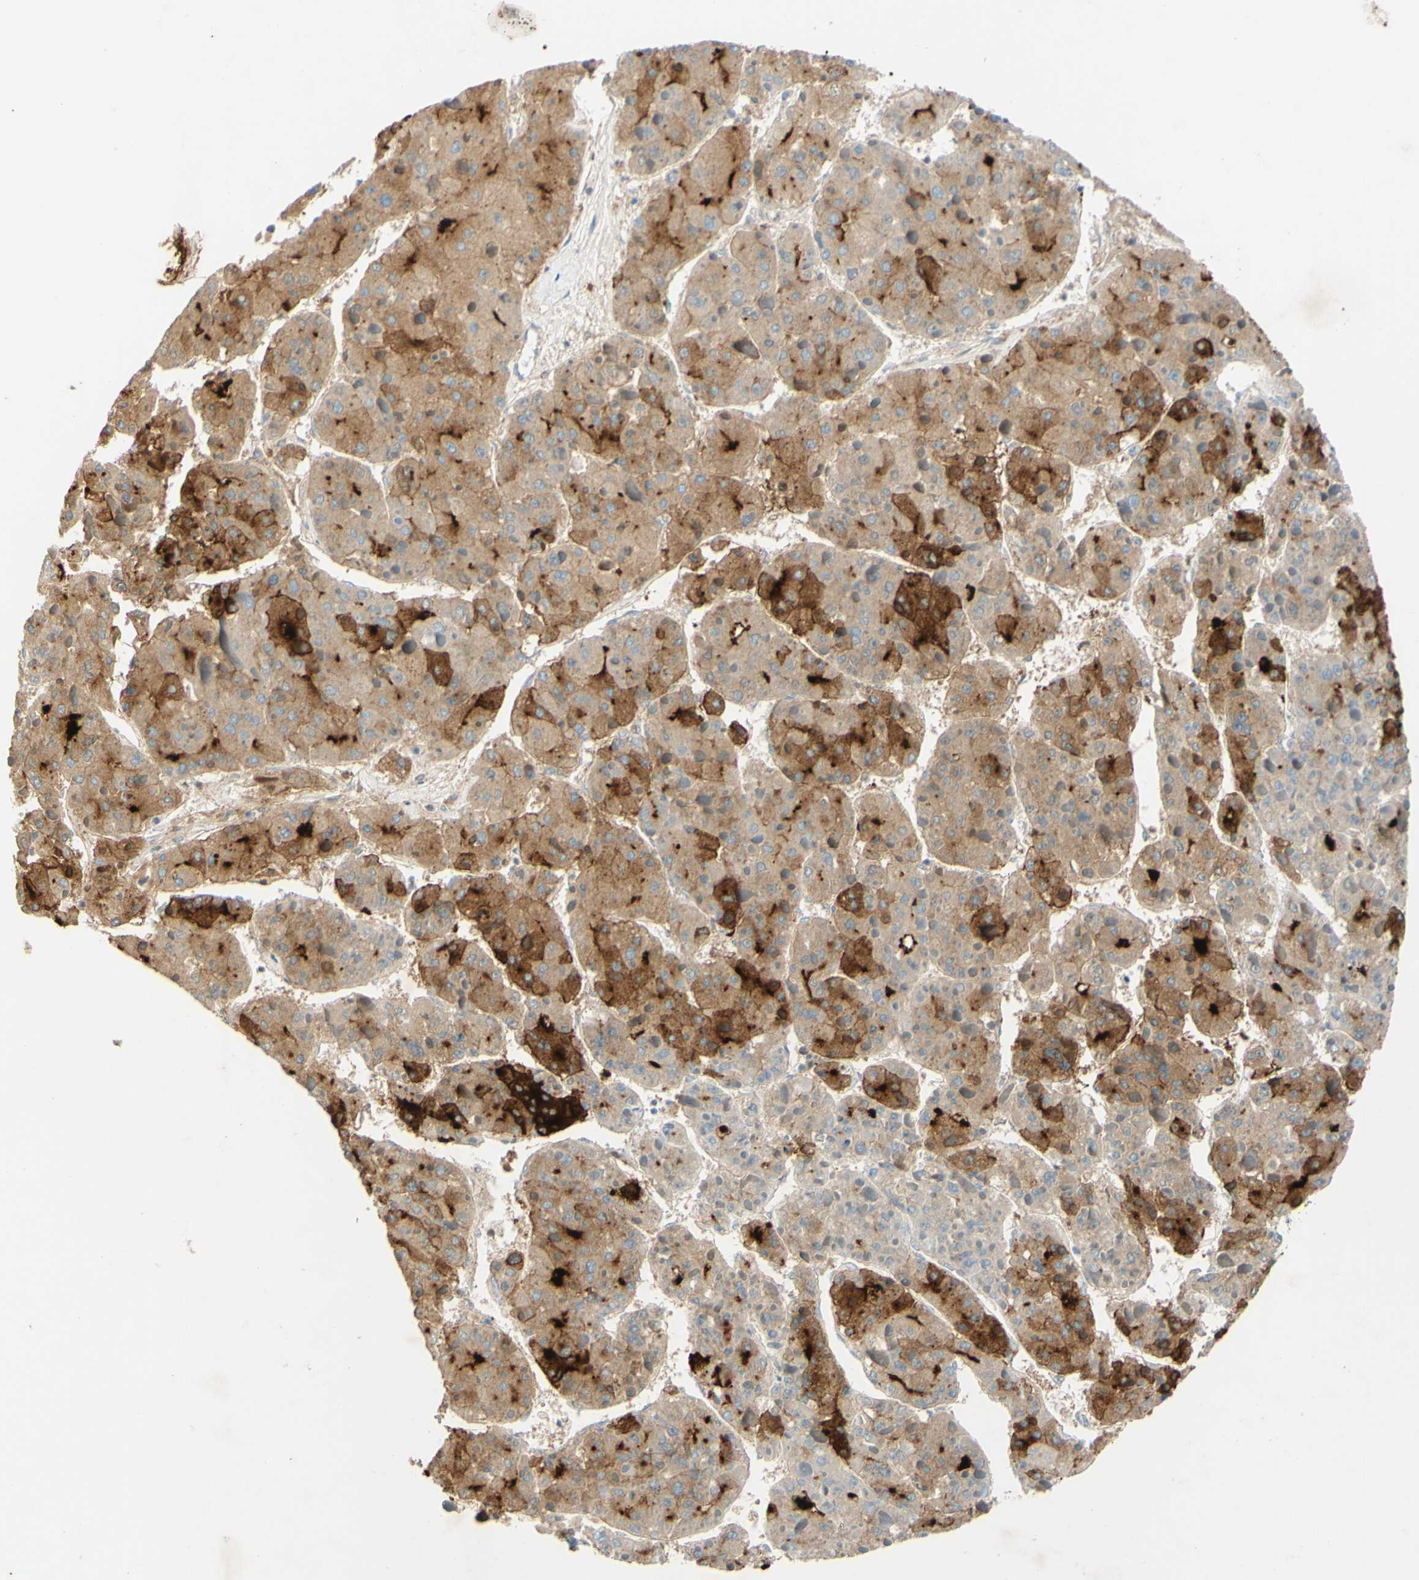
{"staining": {"intensity": "moderate", "quantity": ">75%", "location": "cytoplasmic/membranous"}, "tissue": "liver cancer", "cell_type": "Tumor cells", "image_type": "cancer", "snomed": [{"axis": "morphology", "description": "Carcinoma, Hepatocellular, NOS"}, {"axis": "topography", "description": "Liver"}], "caption": "An IHC photomicrograph of neoplastic tissue is shown. Protein staining in brown labels moderate cytoplasmic/membranous positivity in liver cancer (hepatocellular carcinoma) within tumor cells.", "gene": "PIGR", "patient": {"sex": "female", "age": 73}}